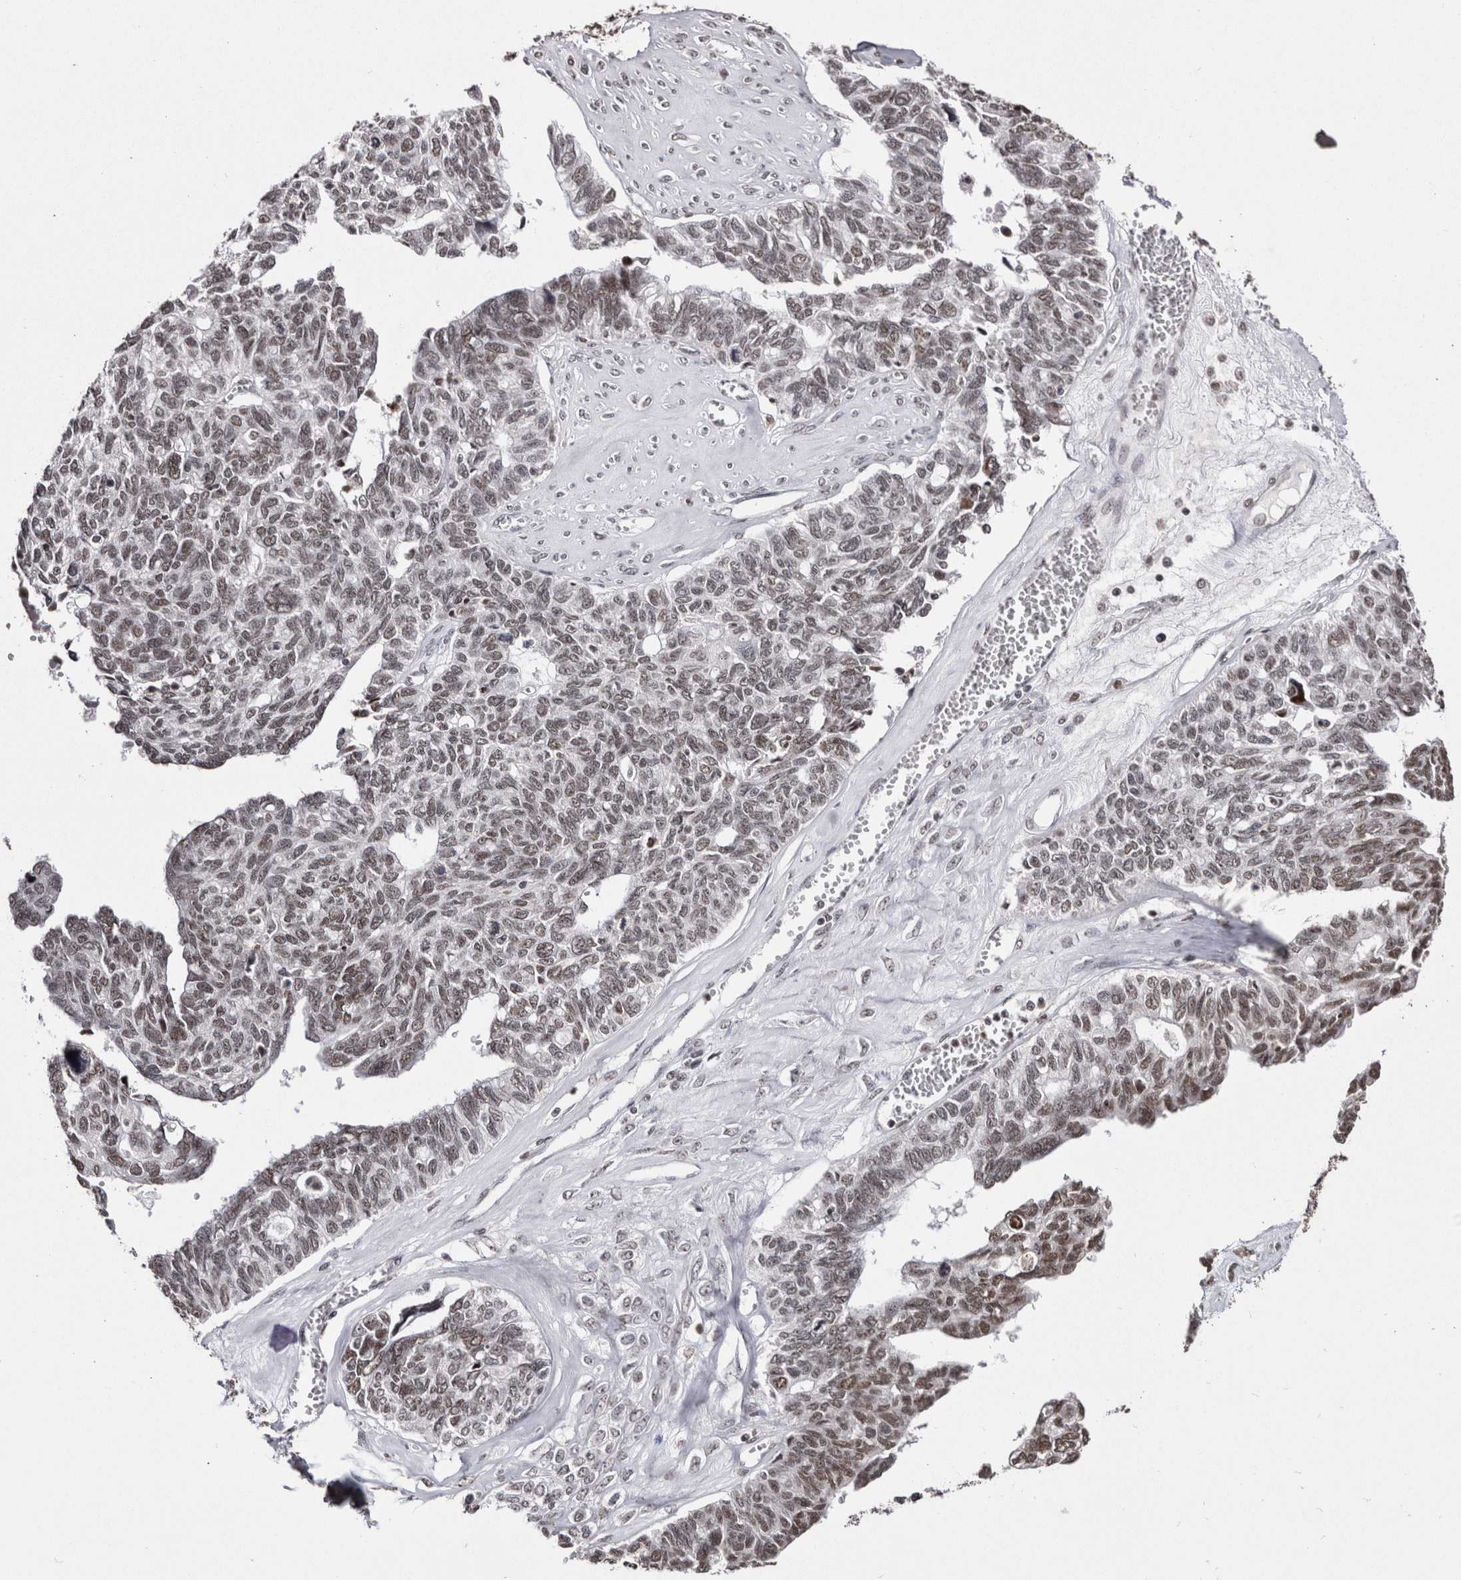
{"staining": {"intensity": "weak", "quantity": ">75%", "location": "nuclear"}, "tissue": "ovarian cancer", "cell_type": "Tumor cells", "image_type": "cancer", "snomed": [{"axis": "morphology", "description": "Cystadenocarcinoma, serous, NOS"}, {"axis": "topography", "description": "Ovary"}], "caption": "Serous cystadenocarcinoma (ovarian) stained with DAB (3,3'-diaminobenzidine) IHC displays low levels of weak nuclear positivity in about >75% of tumor cells.", "gene": "SMC1A", "patient": {"sex": "female", "age": 79}}